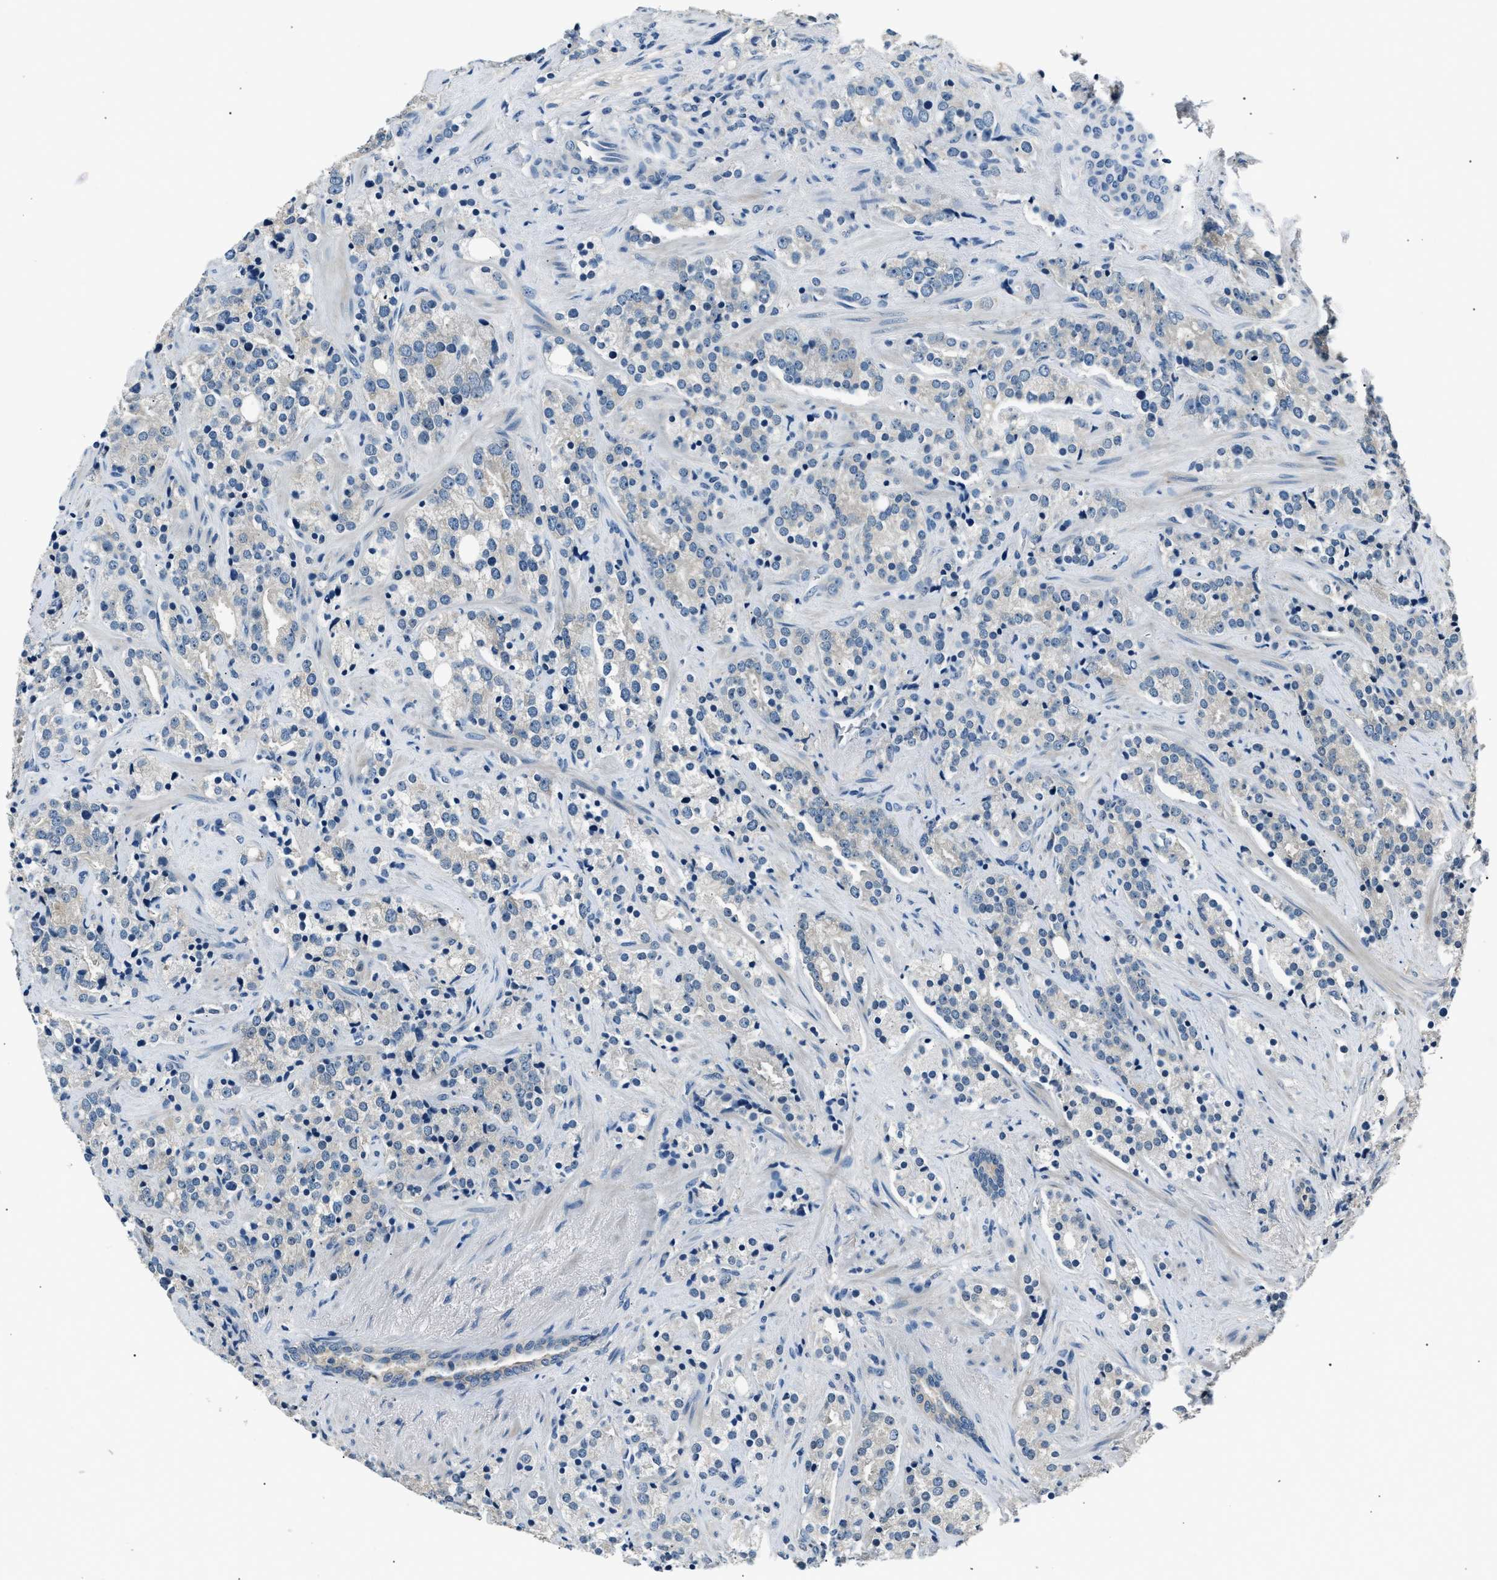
{"staining": {"intensity": "negative", "quantity": "none", "location": "none"}, "tissue": "prostate cancer", "cell_type": "Tumor cells", "image_type": "cancer", "snomed": [{"axis": "morphology", "description": "Adenocarcinoma, High grade"}, {"axis": "topography", "description": "Prostate"}], "caption": "An IHC photomicrograph of prostate cancer is shown. There is no staining in tumor cells of prostate cancer.", "gene": "INHA", "patient": {"sex": "male", "age": 71}}